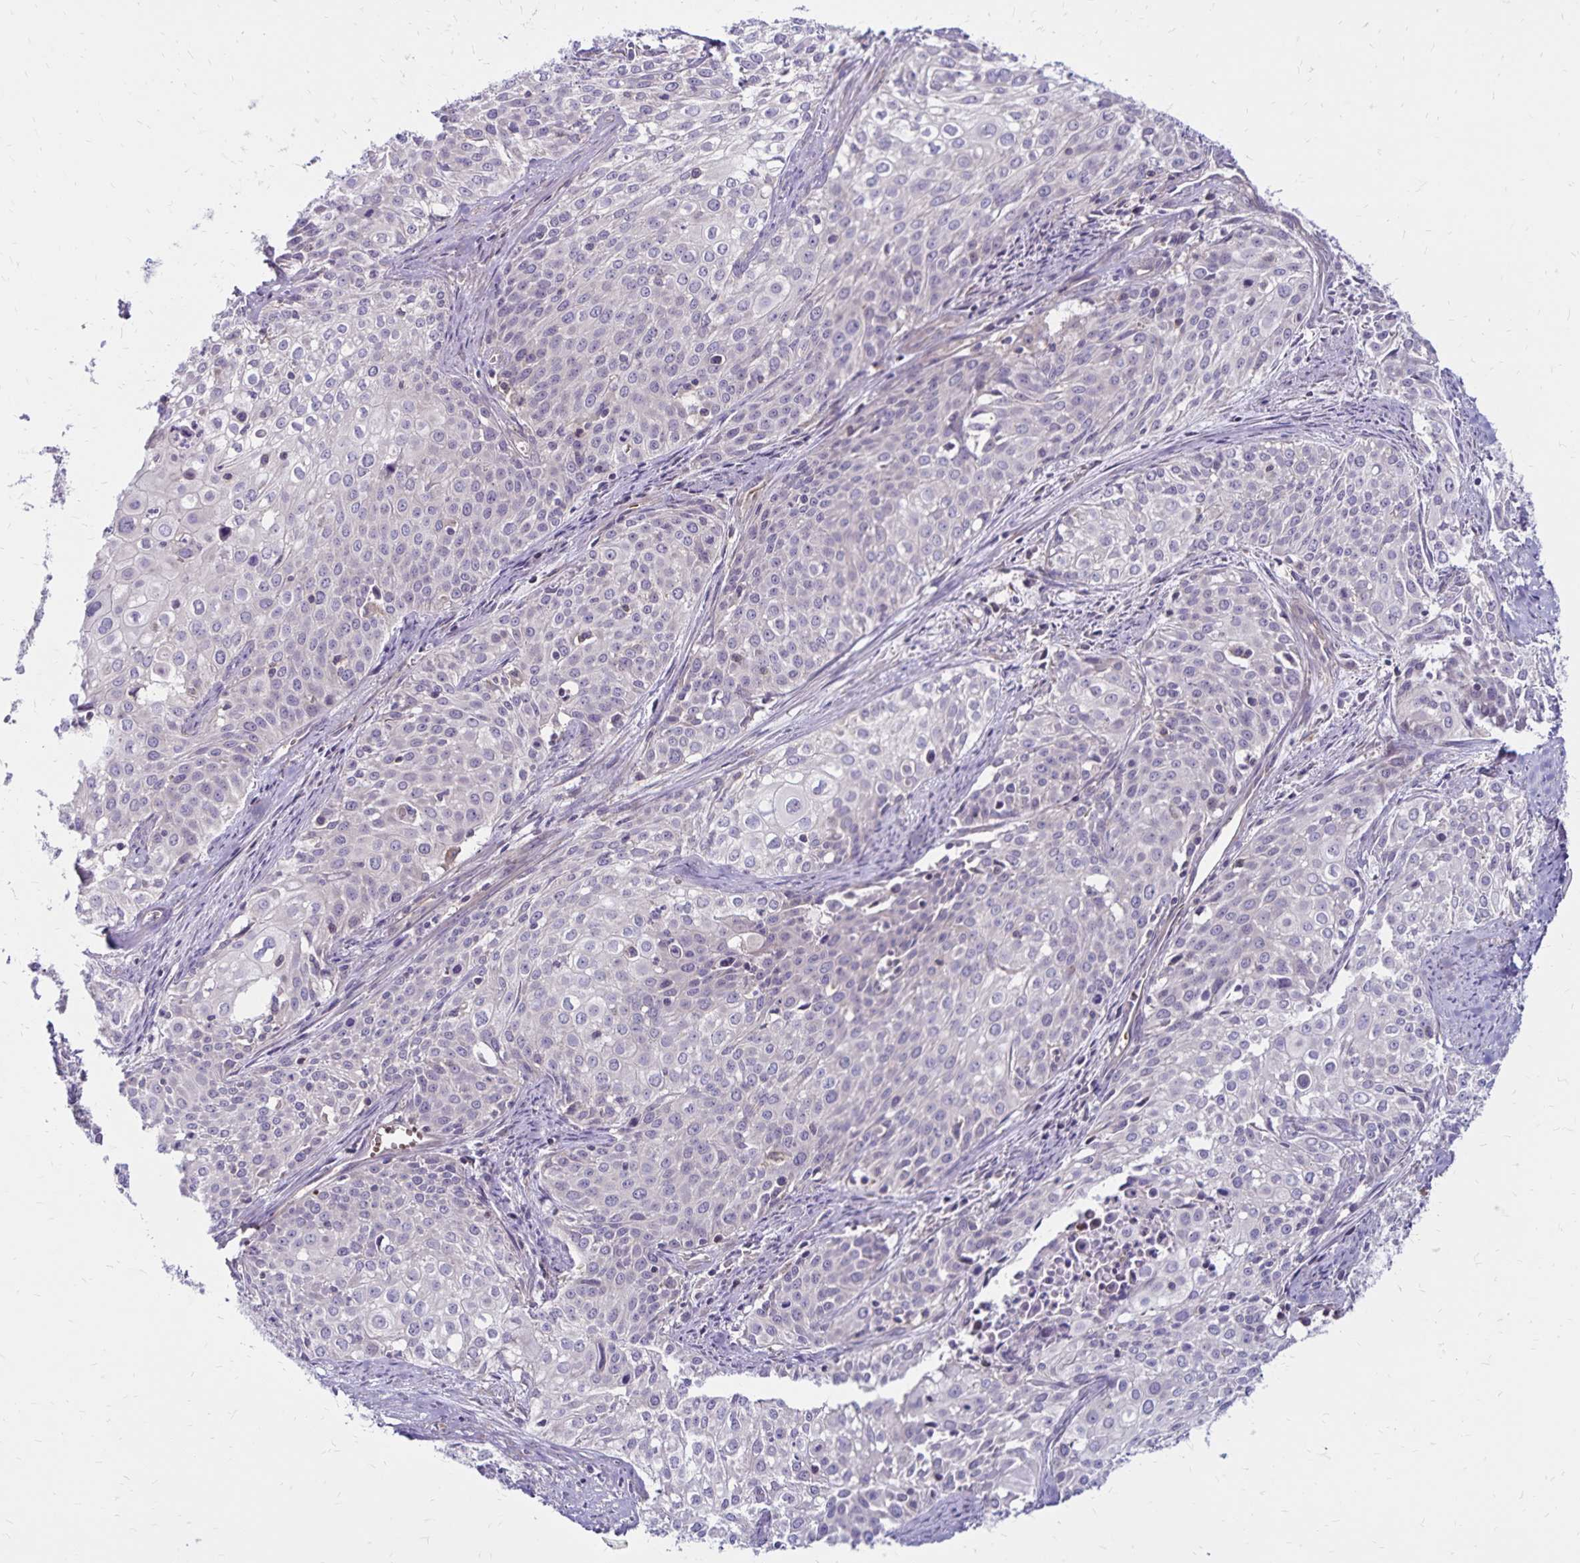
{"staining": {"intensity": "negative", "quantity": "none", "location": "none"}, "tissue": "cervical cancer", "cell_type": "Tumor cells", "image_type": "cancer", "snomed": [{"axis": "morphology", "description": "Squamous cell carcinoma, NOS"}, {"axis": "topography", "description": "Cervix"}], "caption": "Photomicrograph shows no protein positivity in tumor cells of squamous cell carcinoma (cervical) tissue. Brightfield microscopy of IHC stained with DAB (brown) and hematoxylin (blue), captured at high magnification.", "gene": "FSD1", "patient": {"sex": "female", "age": 39}}